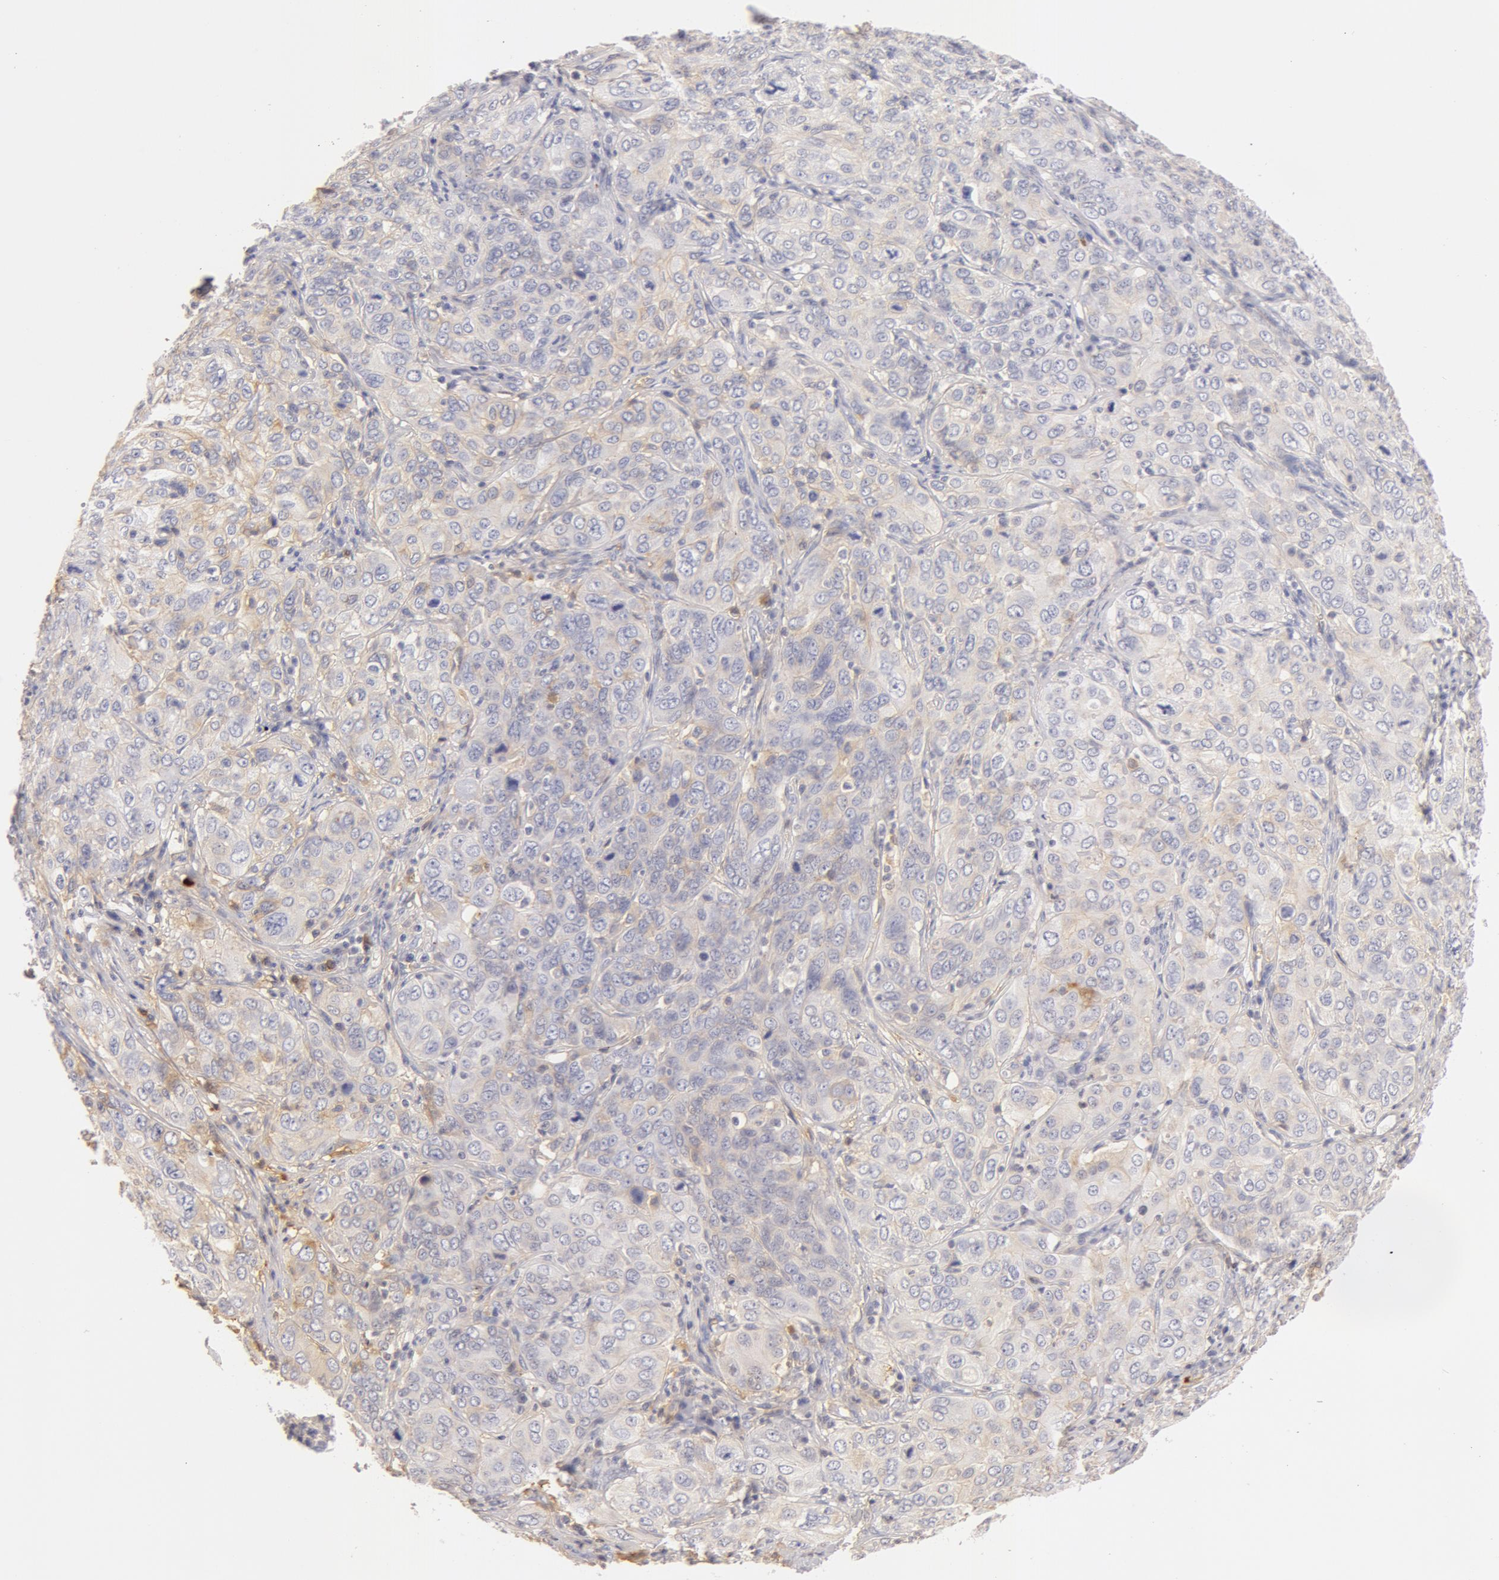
{"staining": {"intensity": "negative", "quantity": "none", "location": "none"}, "tissue": "cervical cancer", "cell_type": "Tumor cells", "image_type": "cancer", "snomed": [{"axis": "morphology", "description": "Squamous cell carcinoma, NOS"}, {"axis": "topography", "description": "Cervix"}], "caption": "A high-resolution histopathology image shows immunohistochemistry staining of cervical cancer, which reveals no significant expression in tumor cells. (DAB immunohistochemistry, high magnification).", "gene": "AHSG", "patient": {"sex": "female", "age": 38}}